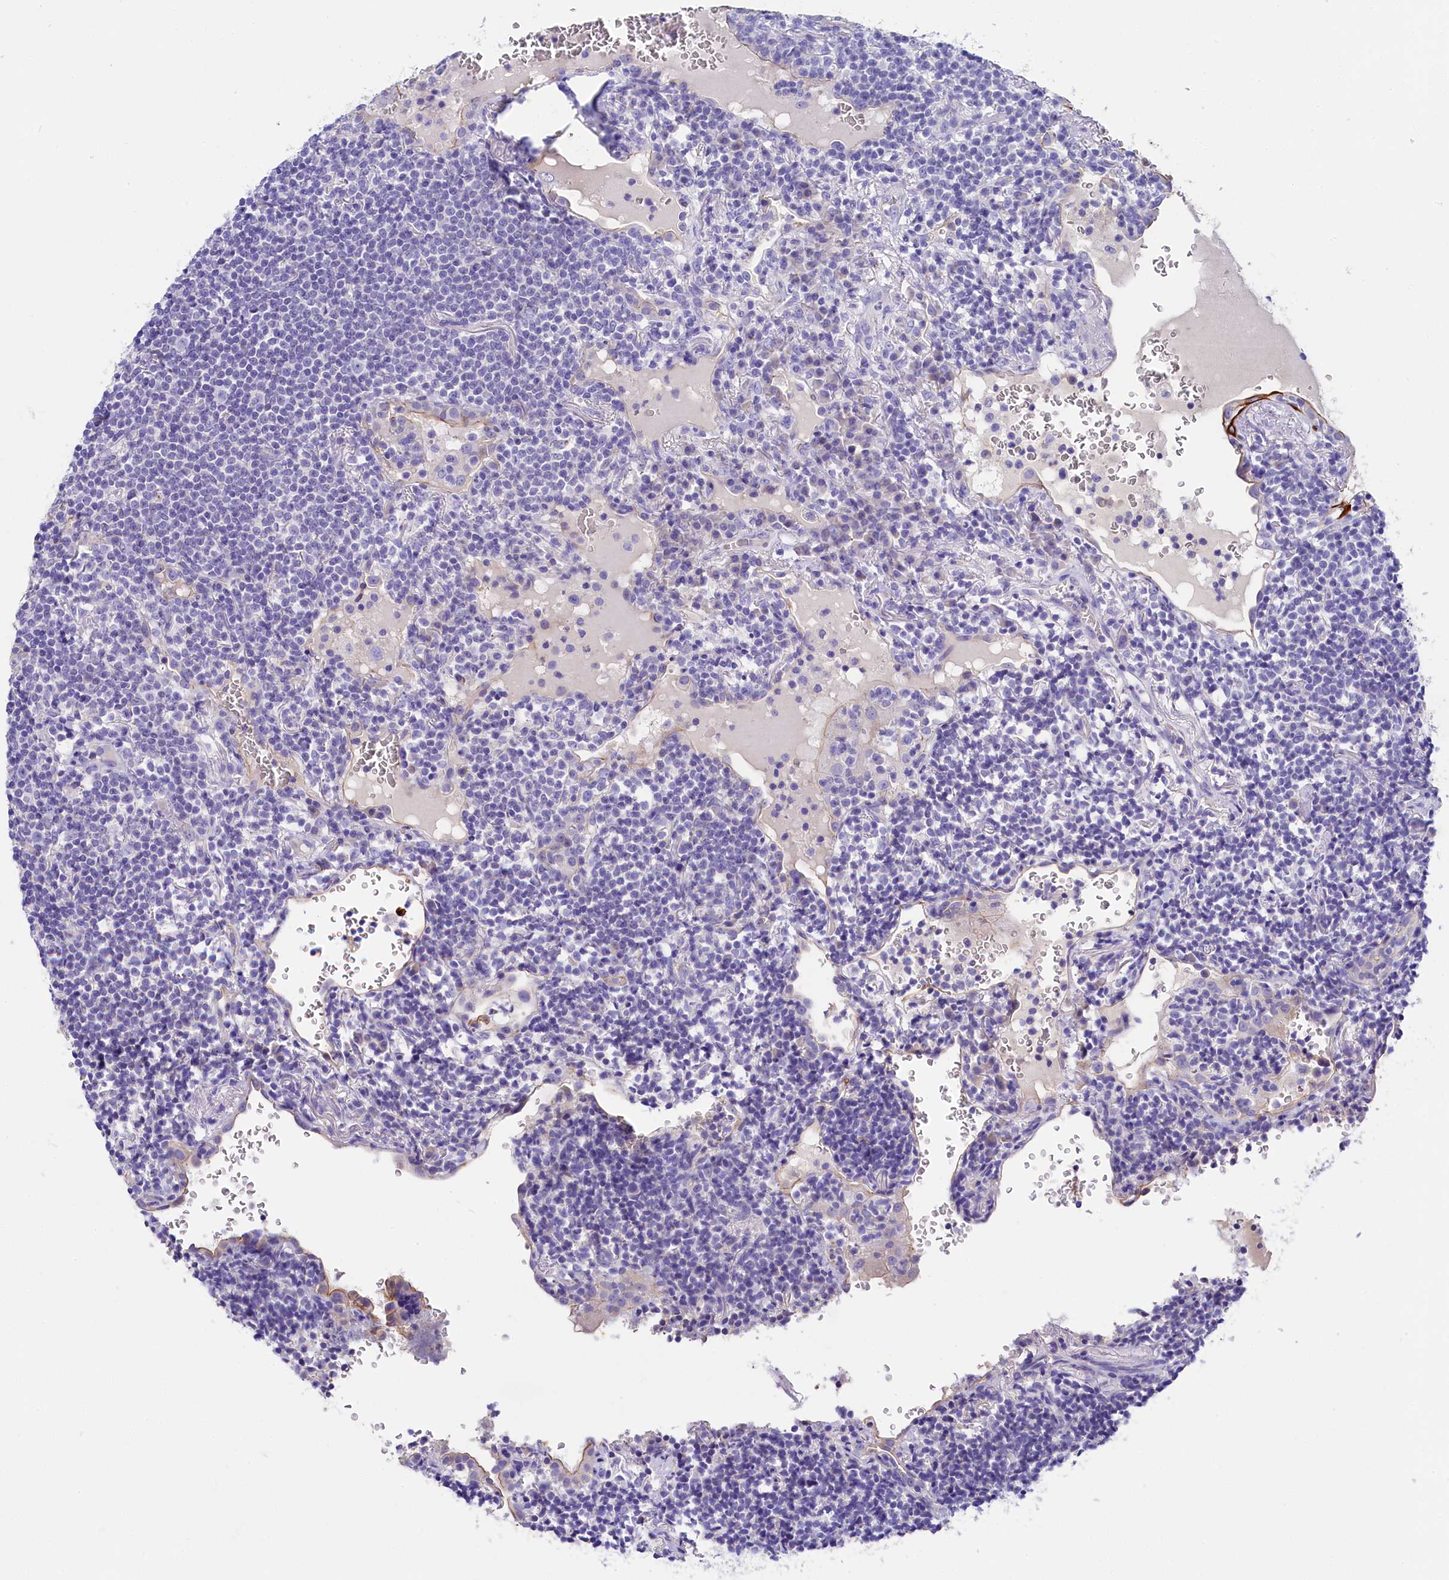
{"staining": {"intensity": "negative", "quantity": "none", "location": "none"}, "tissue": "lymphoma", "cell_type": "Tumor cells", "image_type": "cancer", "snomed": [{"axis": "morphology", "description": "Malignant lymphoma, non-Hodgkin's type, Low grade"}, {"axis": "topography", "description": "Lung"}], "caption": "Lymphoma was stained to show a protein in brown. There is no significant positivity in tumor cells.", "gene": "SULT2A1", "patient": {"sex": "female", "age": 71}}